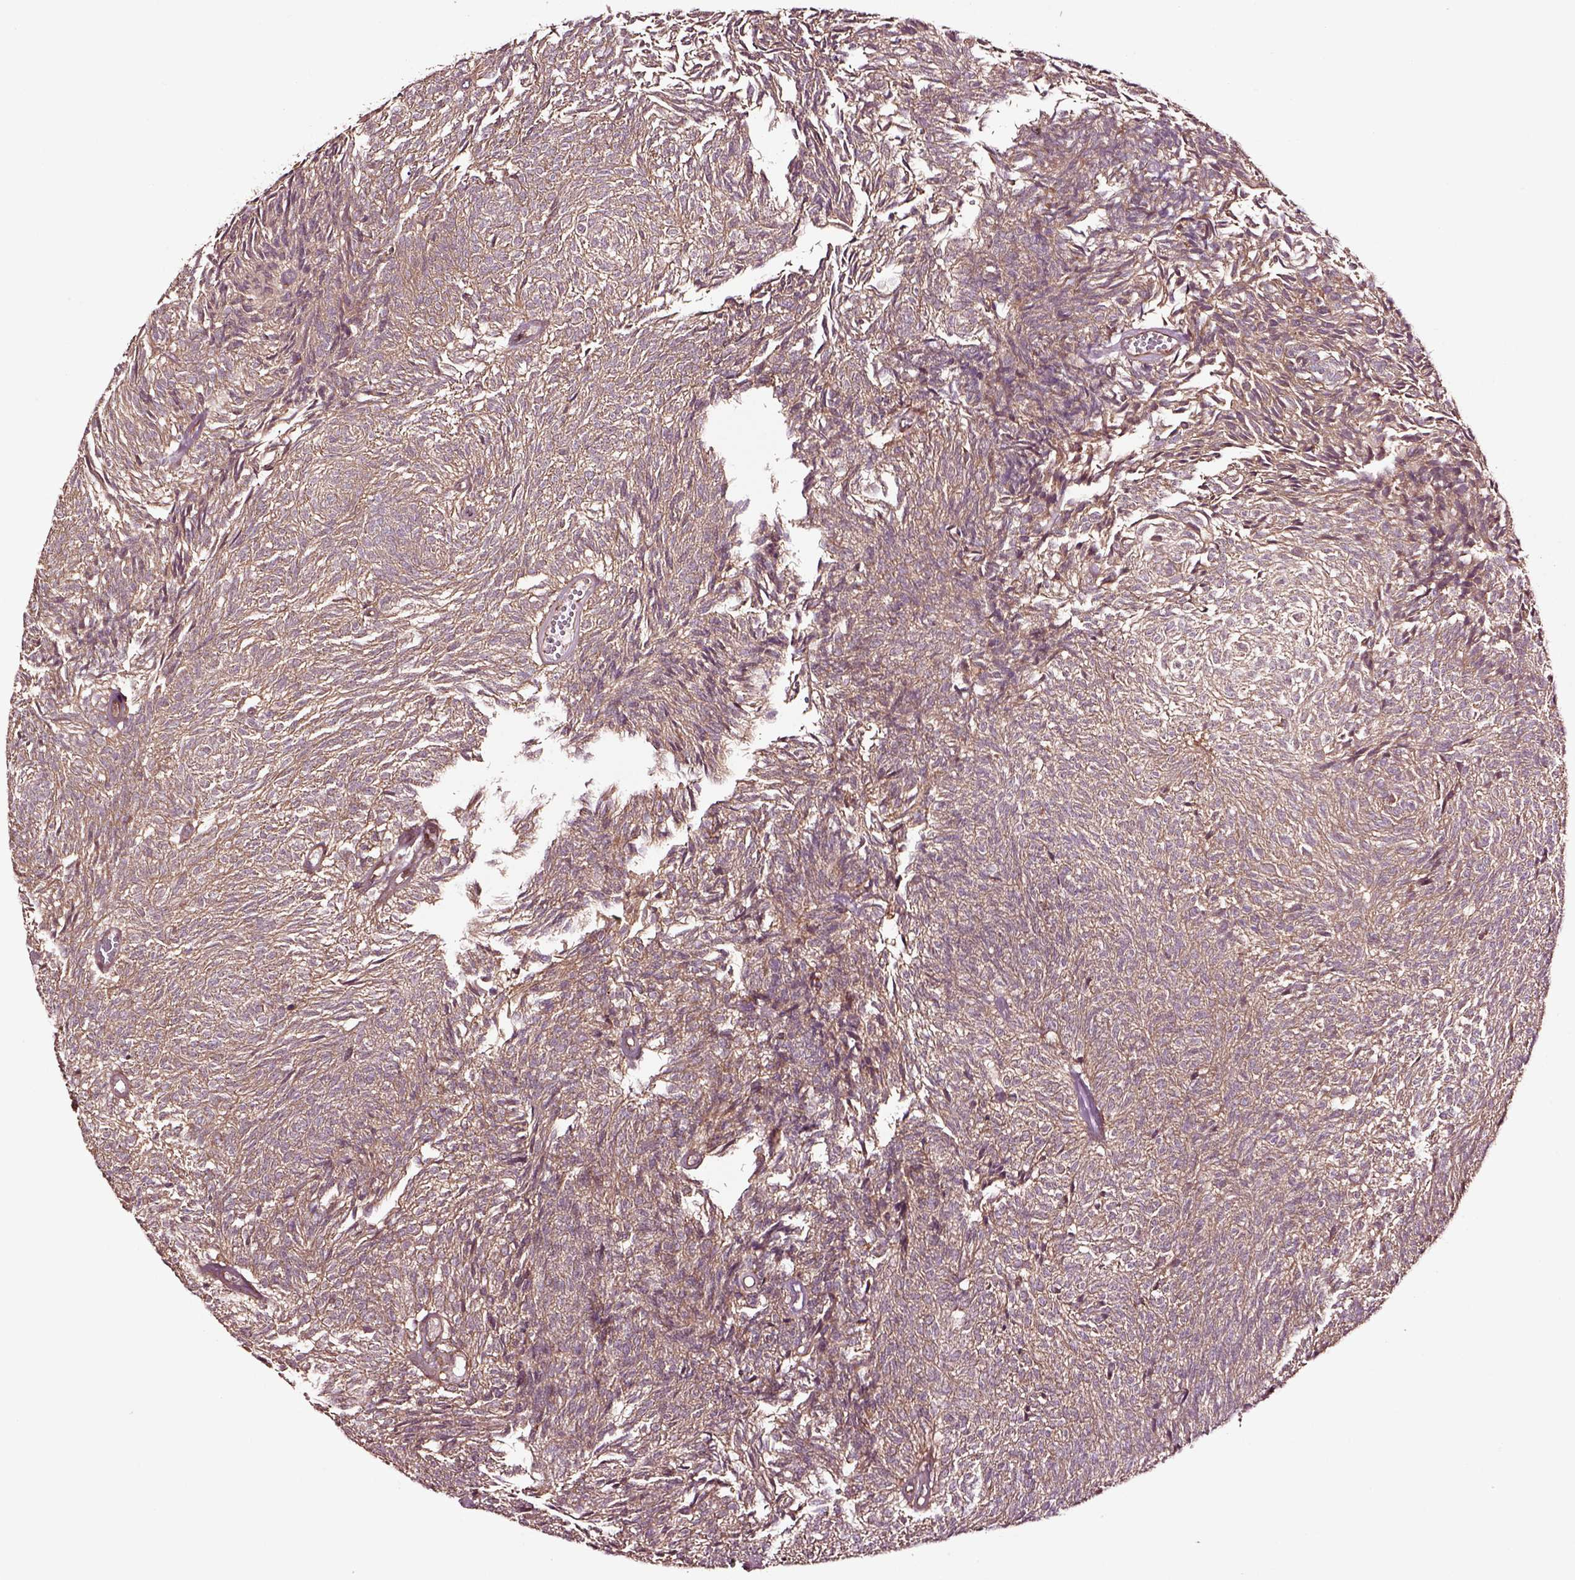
{"staining": {"intensity": "weak", "quantity": ">75%", "location": "cytoplasmic/membranous"}, "tissue": "urothelial cancer", "cell_type": "Tumor cells", "image_type": "cancer", "snomed": [{"axis": "morphology", "description": "Urothelial carcinoma, Low grade"}, {"axis": "topography", "description": "Urinary bladder"}], "caption": "A photomicrograph of low-grade urothelial carcinoma stained for a protein exhibits weak cytoplasmic/membranous brown staining in tumor cells.", "gene": "RASSF5", "patient": {"sex": "male", "age": 77}}